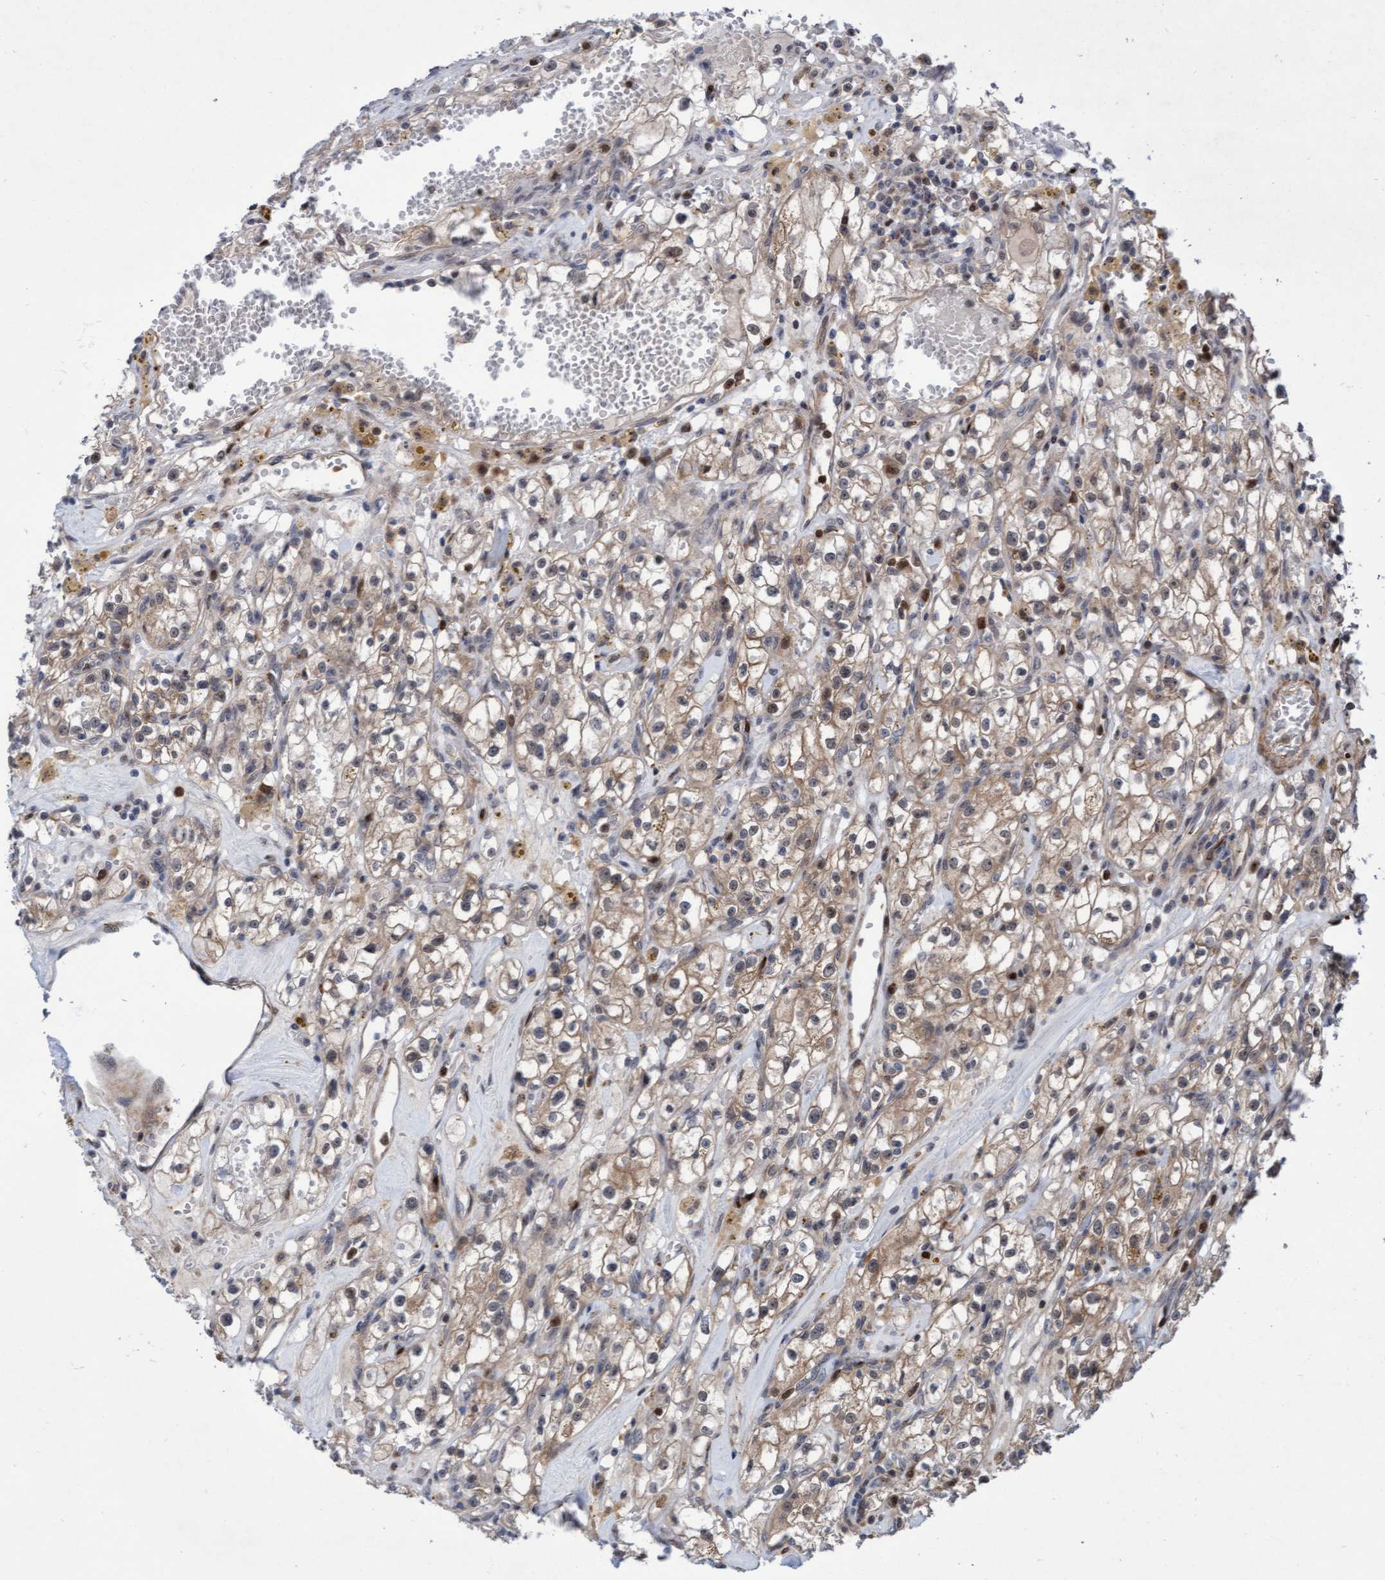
{"staining": {"intensity": "weak", "quantity": ">75%", "location": "cytoplasmic/membranous"}, "tissue": "renal cancer", "cell_type": "Tumor cells", "image_type": "cancer", "snomed": [{"axis": "morphology", "description": "Adenocarcinoma, NOS"}, {"axis": "topography", "description": "Kidney"}], "caption": "Protein staining by IHC demonstrates weak cytoplasmic/membranous positivity in approximately >75% of tumor cells in adenocarcinoma (renal).", "gene": "RAP1GAP2", "patient": {"sex": "male", "age": 56}}